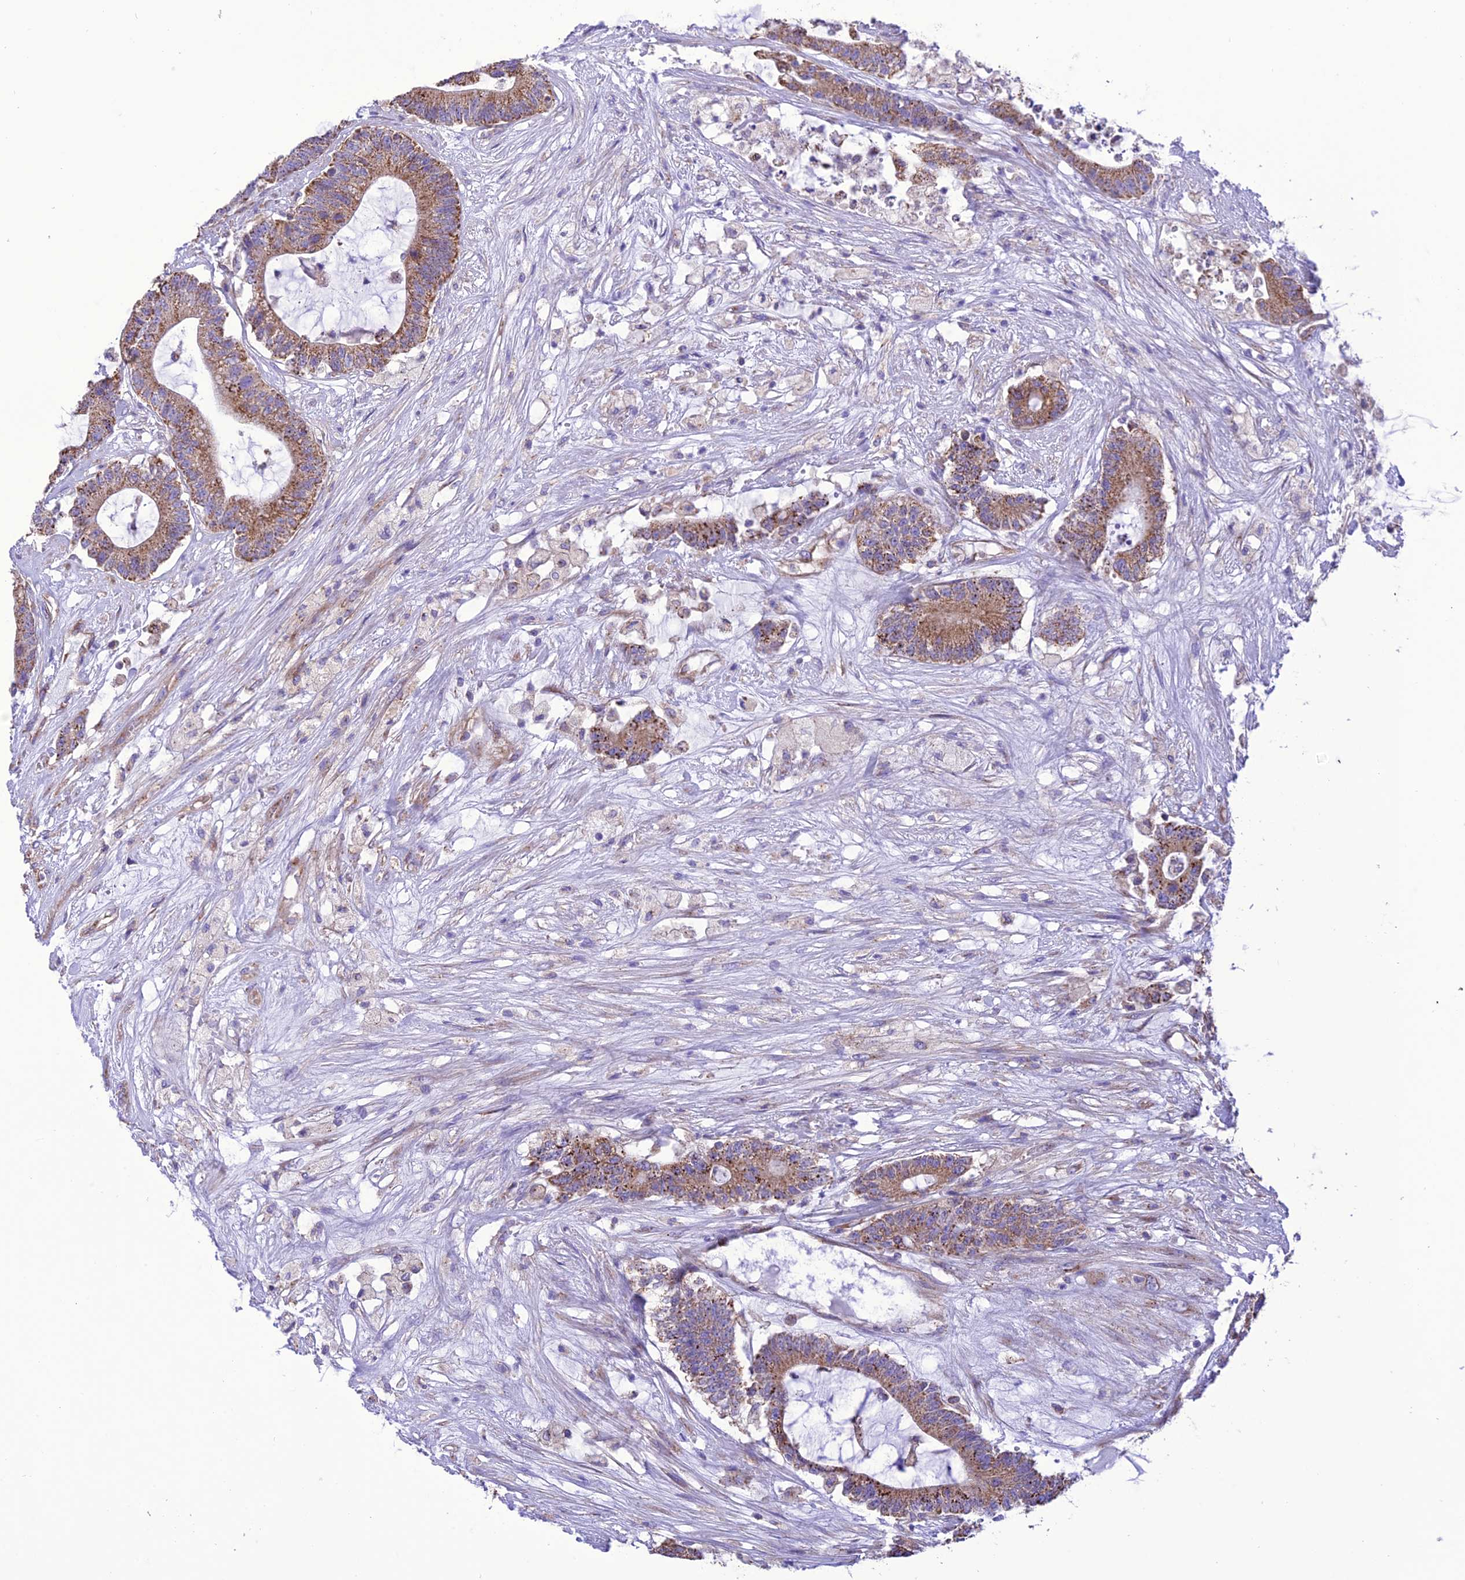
{"staining": {"intensity": "moderate", "quantity": ">75%", "location": "cytoplasmic/membranous"}, "tissue": "colorectal cancer", "cell_type": "Tumor cells", "image_type": "cancer", "snomed": [{"axis": "morphology", "description": "Adenocarcinoma, NOS"}, {"axis": "topography", "description": "Colon"}], "caption": "Immunohistochemistry (IHC) (DAB (3,3'-diaminobenzidine)) staining of human adenocarcinoma (colorectal) exhibits moderate cytoplasmic/membranous protein staining in approximately >75% of tumor cells. (DAB (3,3'-diaminobenzidine) IHC, brown staining for protein, blue staining for nuclei).", "gene": "MAP3K12", "patient": {"sex": "female", "age": 84}}